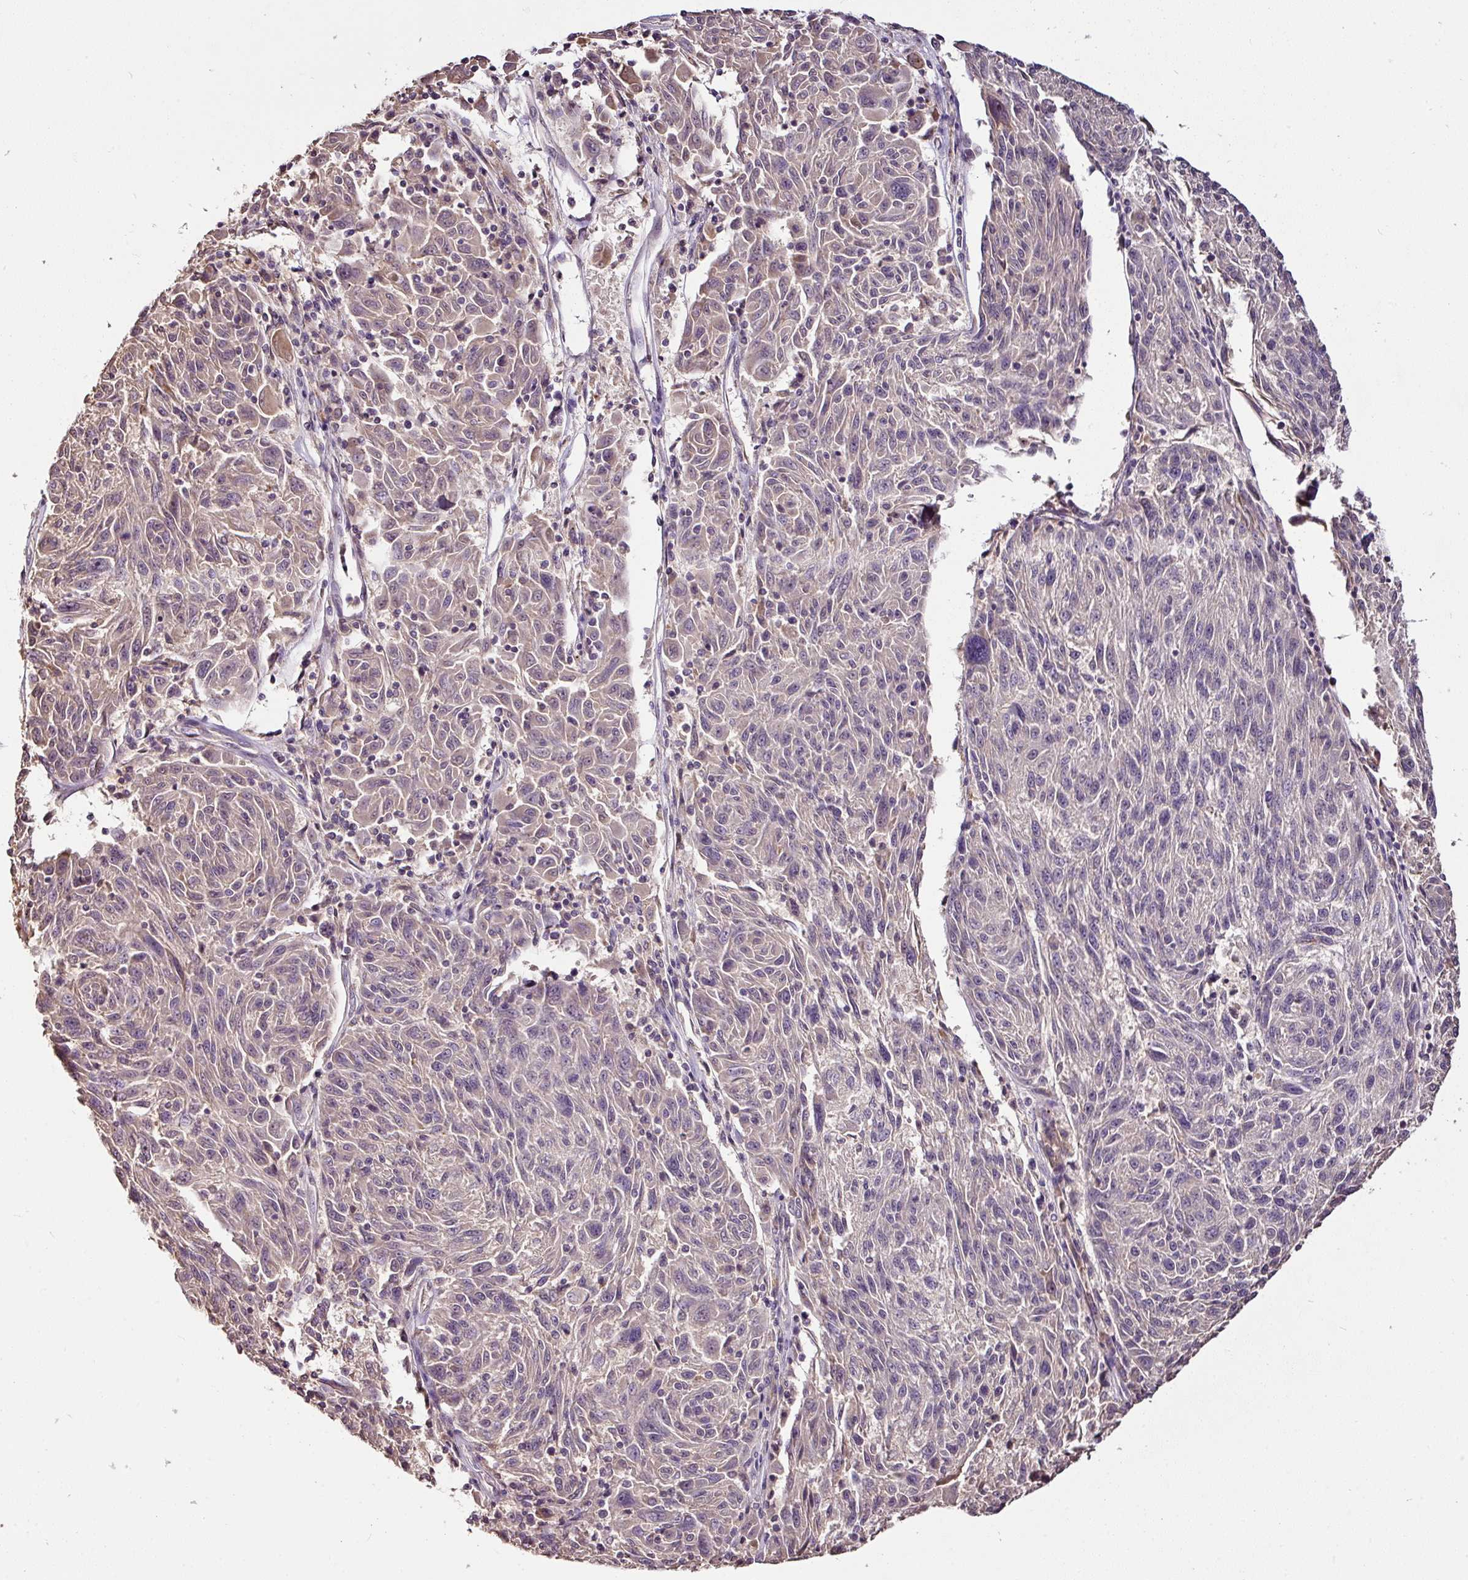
{"staining": {"intensity": "weak", "quantity": "25%-75%", "location": "cytoplasmic/membranous"}, "tissue": "melanoma", "cell_type": "Tumor cells", "image_type": "cancer", "snomed": [{"axis": "morphology", "description": "Malignant melanoma, NOS"}, {"axis": "topography", "description": "Skin"}], "caption": "Immunohistochemical staining of malignant melanoma displays low levels of weak cytoplasmic/membranous staining in about 25%-75% of tumor cells.", "gene": "RPL38", "patient": {"sex": "male", "age": 53}}